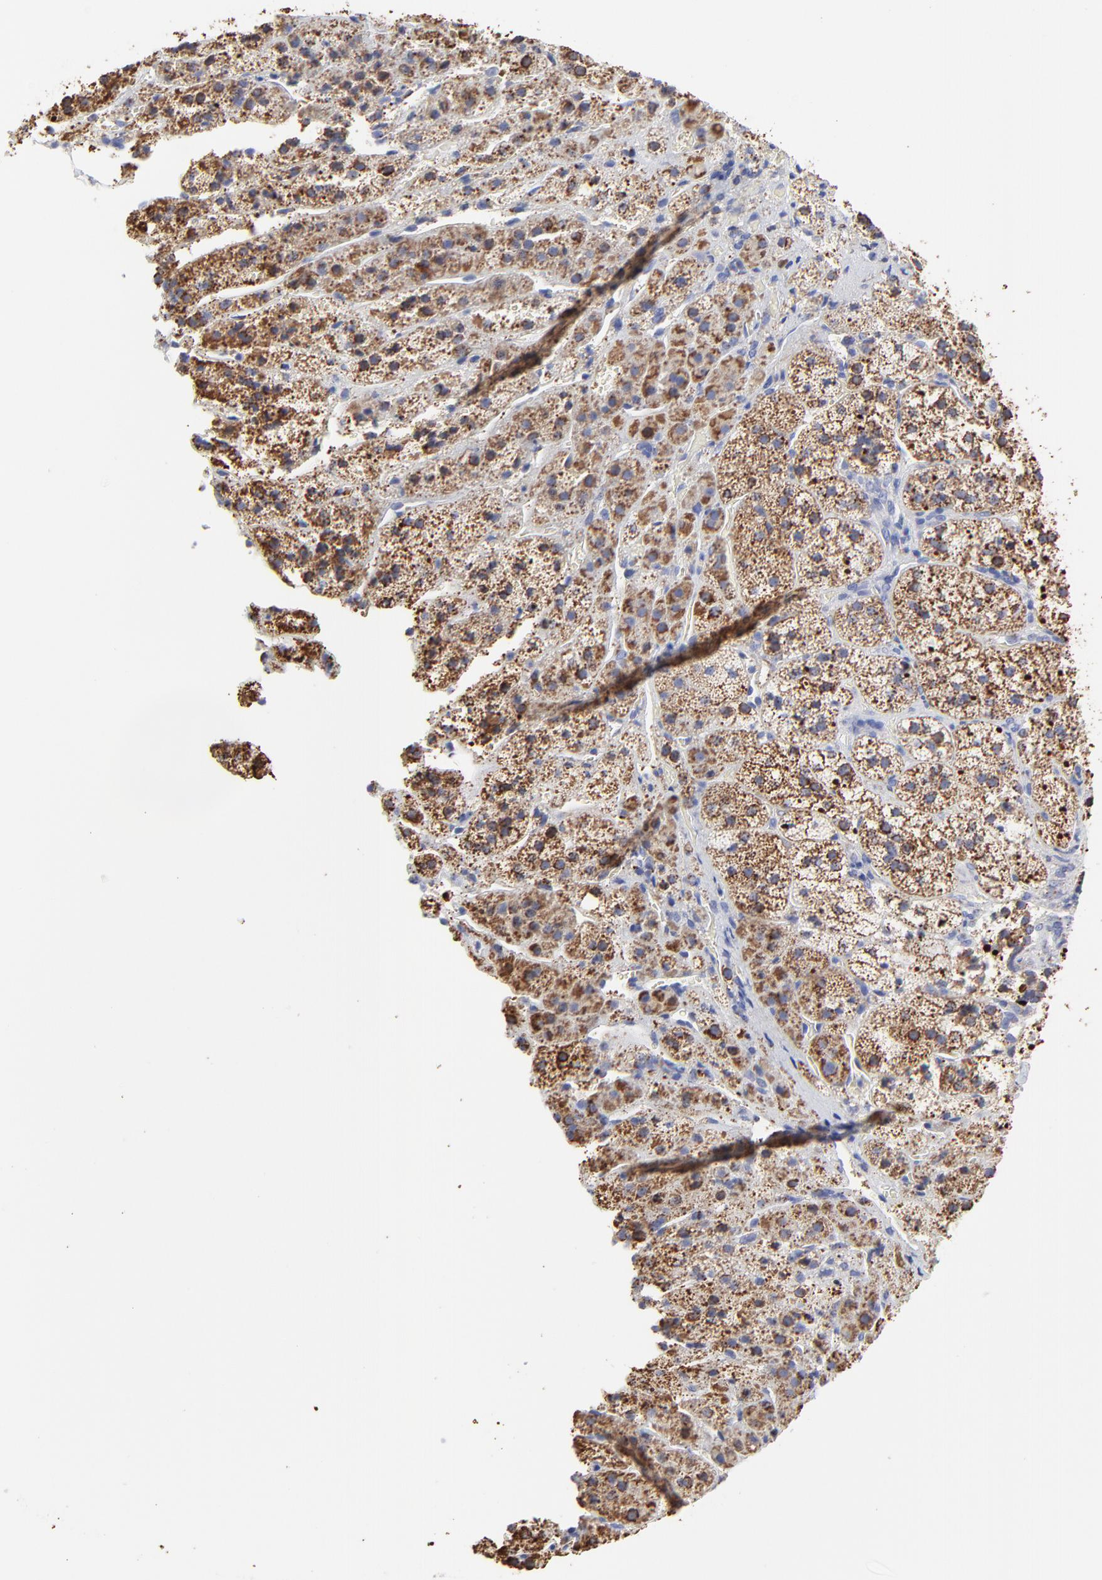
{"staining": {"intensity": "strong", "quantity": ">75%", "location": "cytoplasmic/membranous"}, "tissue": "adrenal gland", "cell_type": "Glandular cells", "image_type": "normal", "snomed": [{"axis": "morphology", "description": "Normal tissue, NOS"}, {"axis": "topography", "description": "Adrenal gland"}], "caption": "Adrenal gland stained with immunohistochemistry (IHC) reveals strong cytoplasmic/membranous staining in approximately >75% of glandular cells. Nuclei are stained in blue.", "gene": "PINK1", "patient": {"sex": "female", "age": 44}}